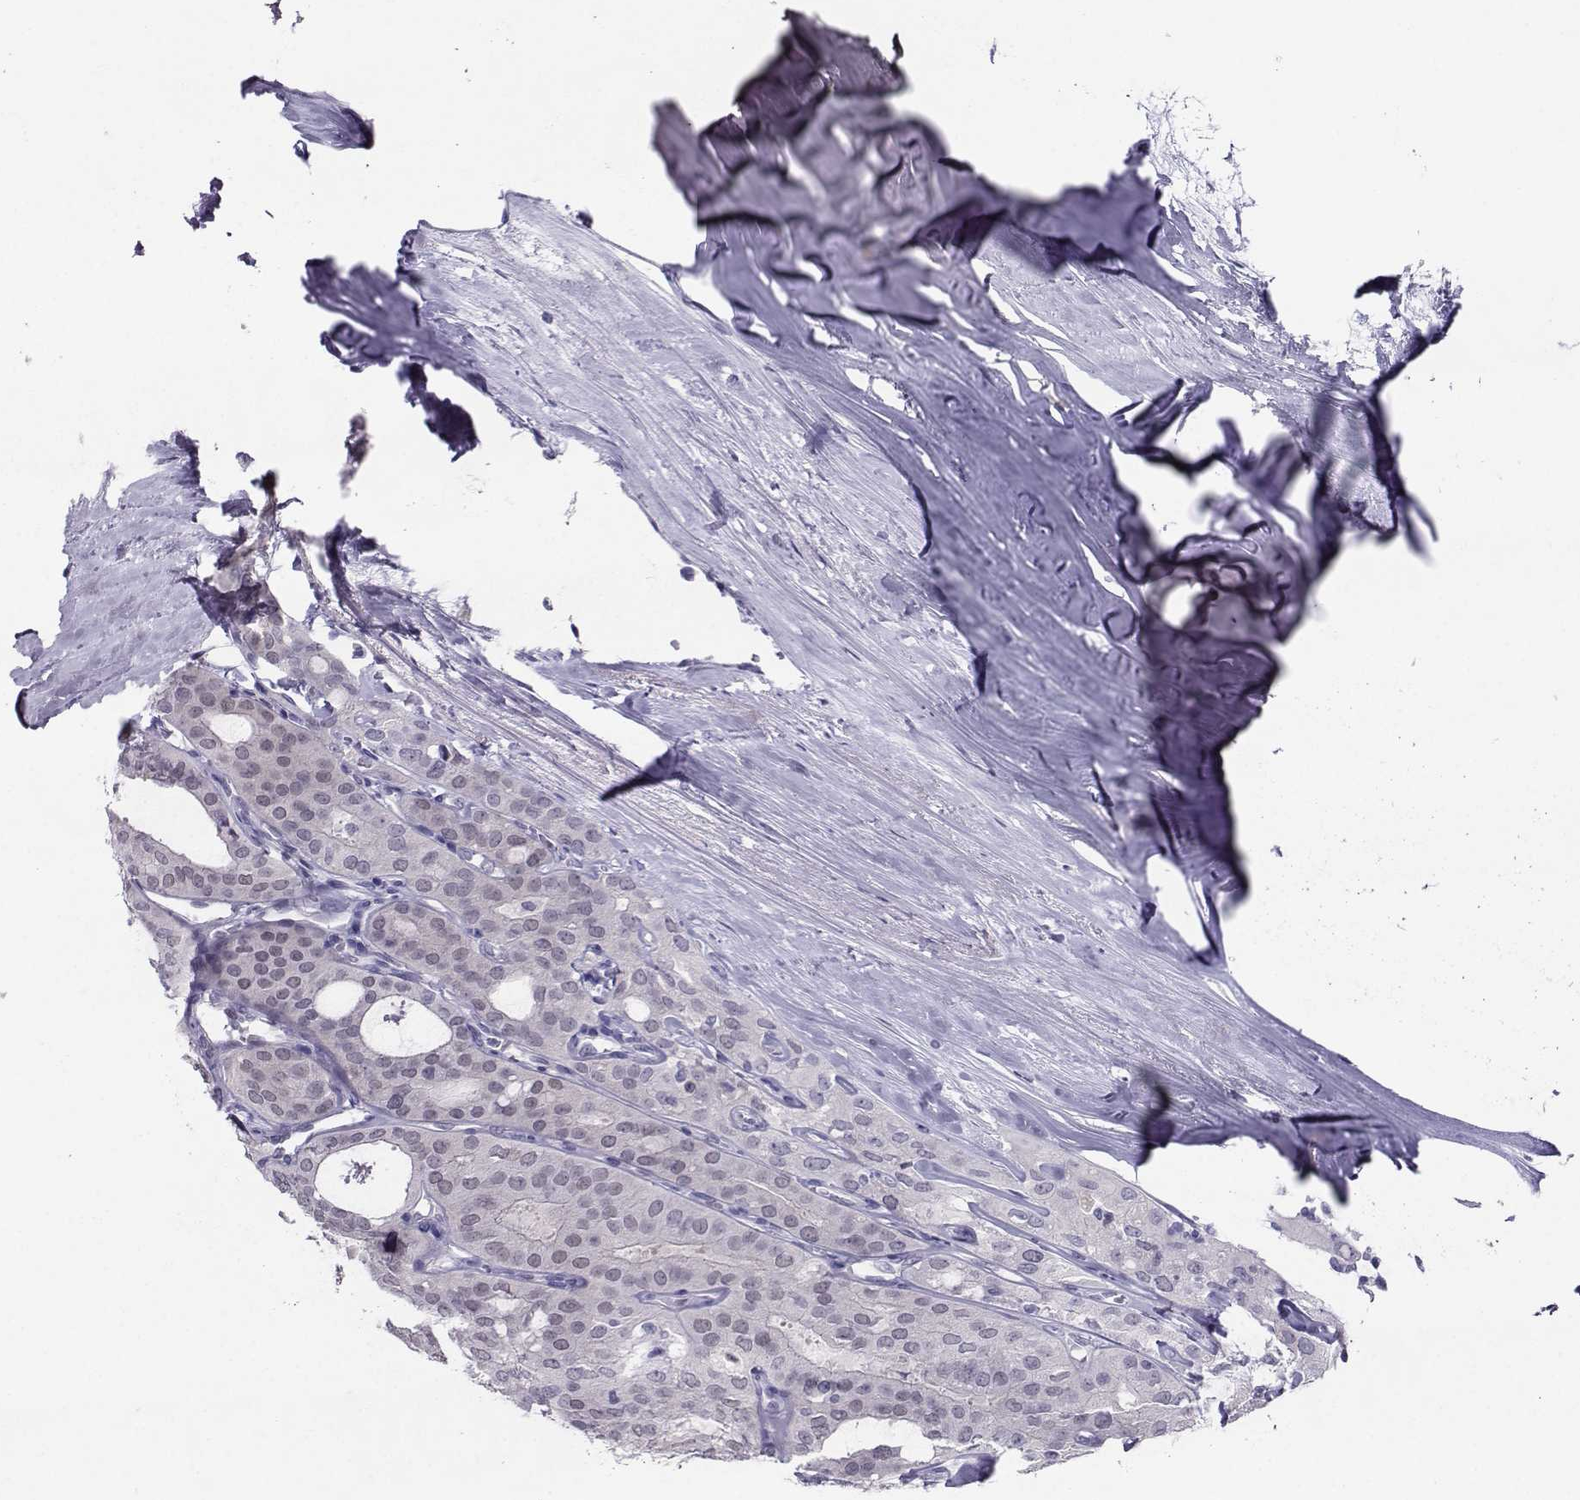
{"staining": {"intensity": "moderate", "quantity": "<25%", "location": "nuclear"}, "tissue": "thyroid cancer", "cell_type": "Tumor cells", "image_type": "cancer", "snomed": [{"axis": "morphology", "description": "Follicular adenoma carcinoma, NOS"}, {"axis": "topography", "description": "Thyroid gland"}], "caption": "This micrograph demonstrates immunohistochemistry (IHC) staining of thyroid follicular adenoma carcinoma, with low moderate nuclear positivity in approximately <25% of tumor cells.", "gene": "PGK1", "patient": {"sex": "male", "age": 75}}